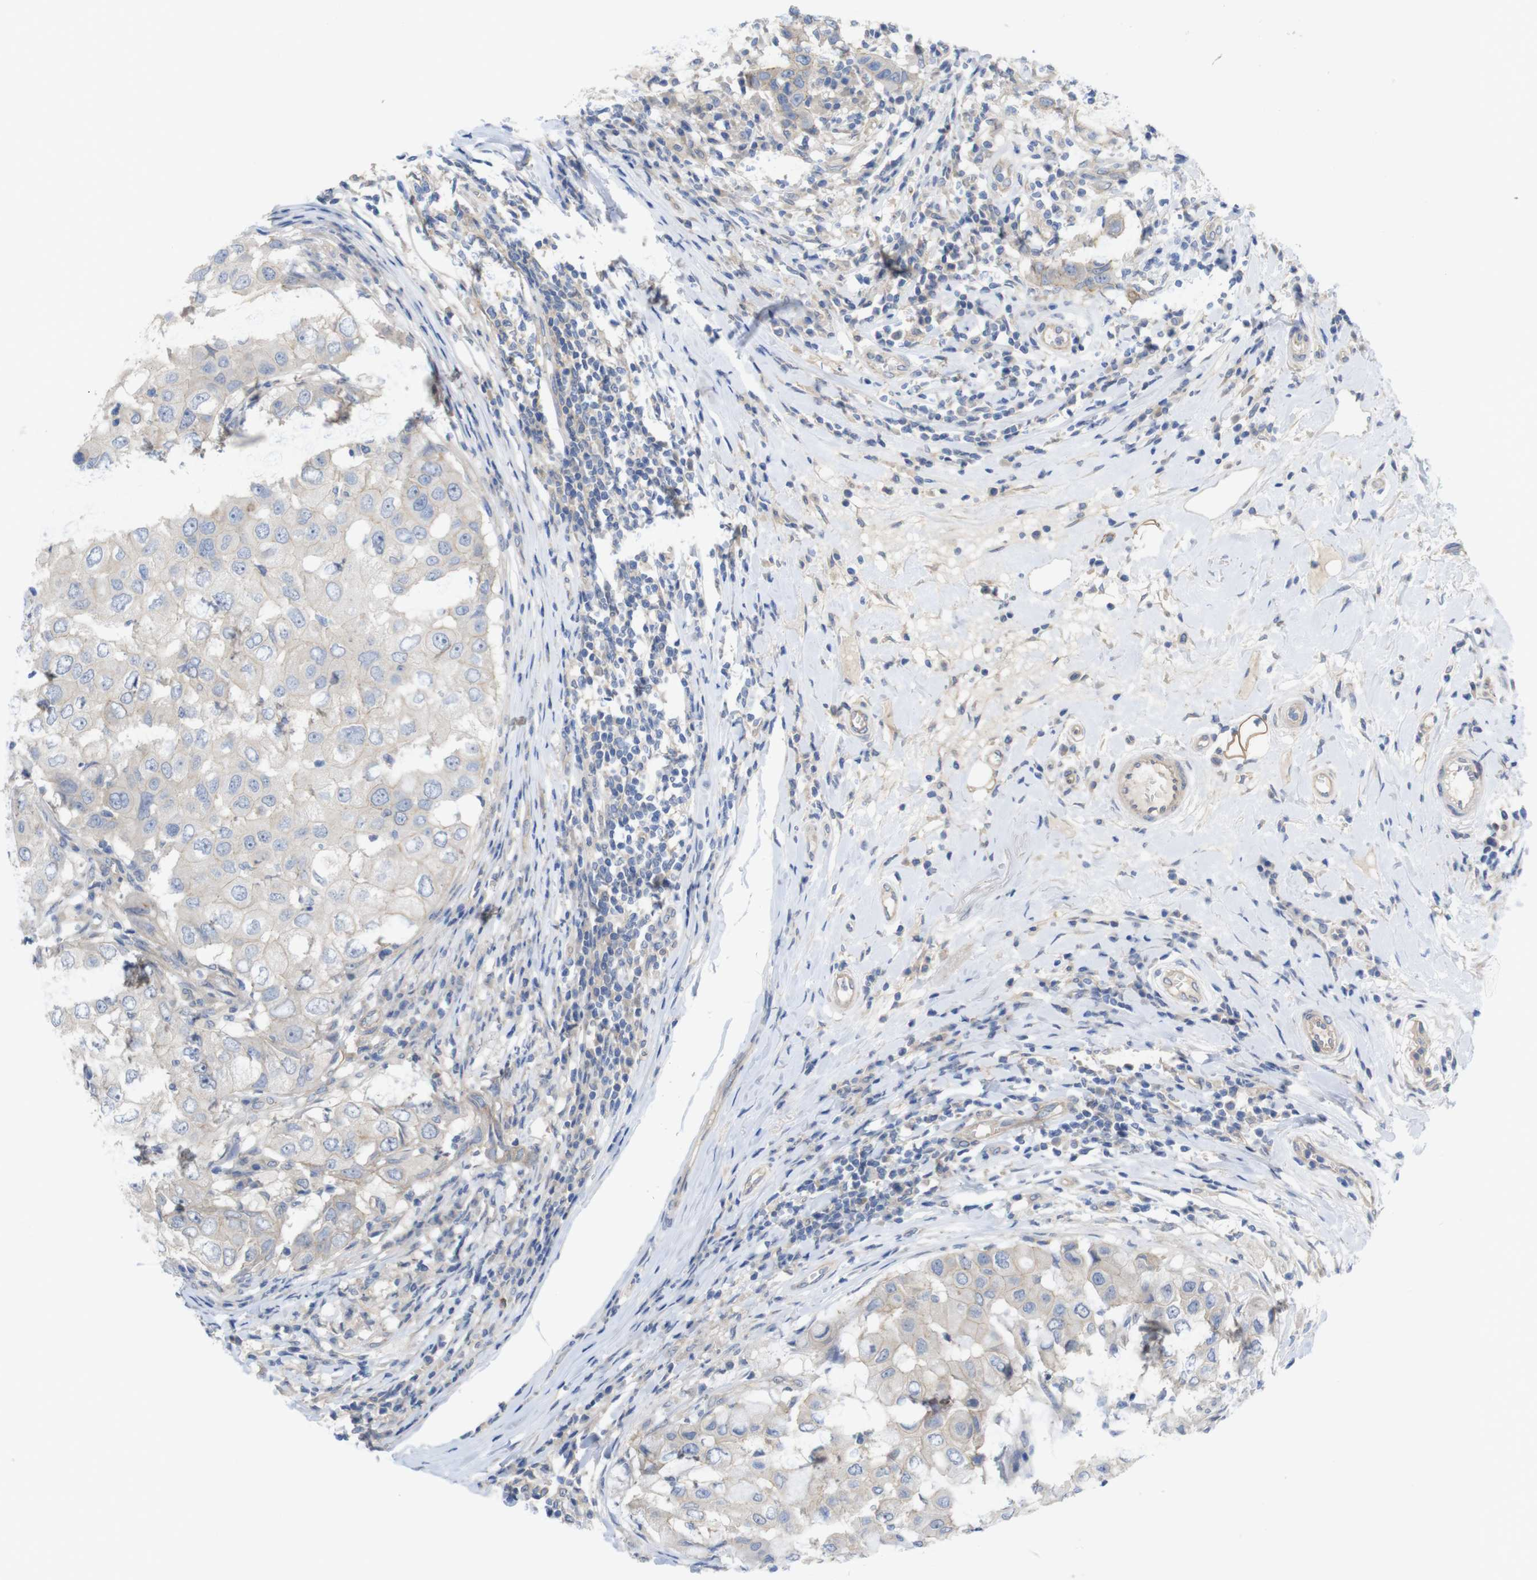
{"staining": {"intensity": "weak", "quantity": "25%-75%", "location": "cytoplasmic/membranous"}, "tissue": "breast cancer", "cell_type": "Tumor cells", "image_type": "cancer", "snomed": [{"axis": "morphology", "description": "Duct carcinoma"}, {"axis": "topography", "description": "Breast"}], "caption": "Weak cytoplasmic/membranous protein staining is seen in approximately 25%-75% of tumor cells in breast intraductal carcinoma.", "gene": "KIDINS220", "patient": {"sex": "female", "age": 27}}